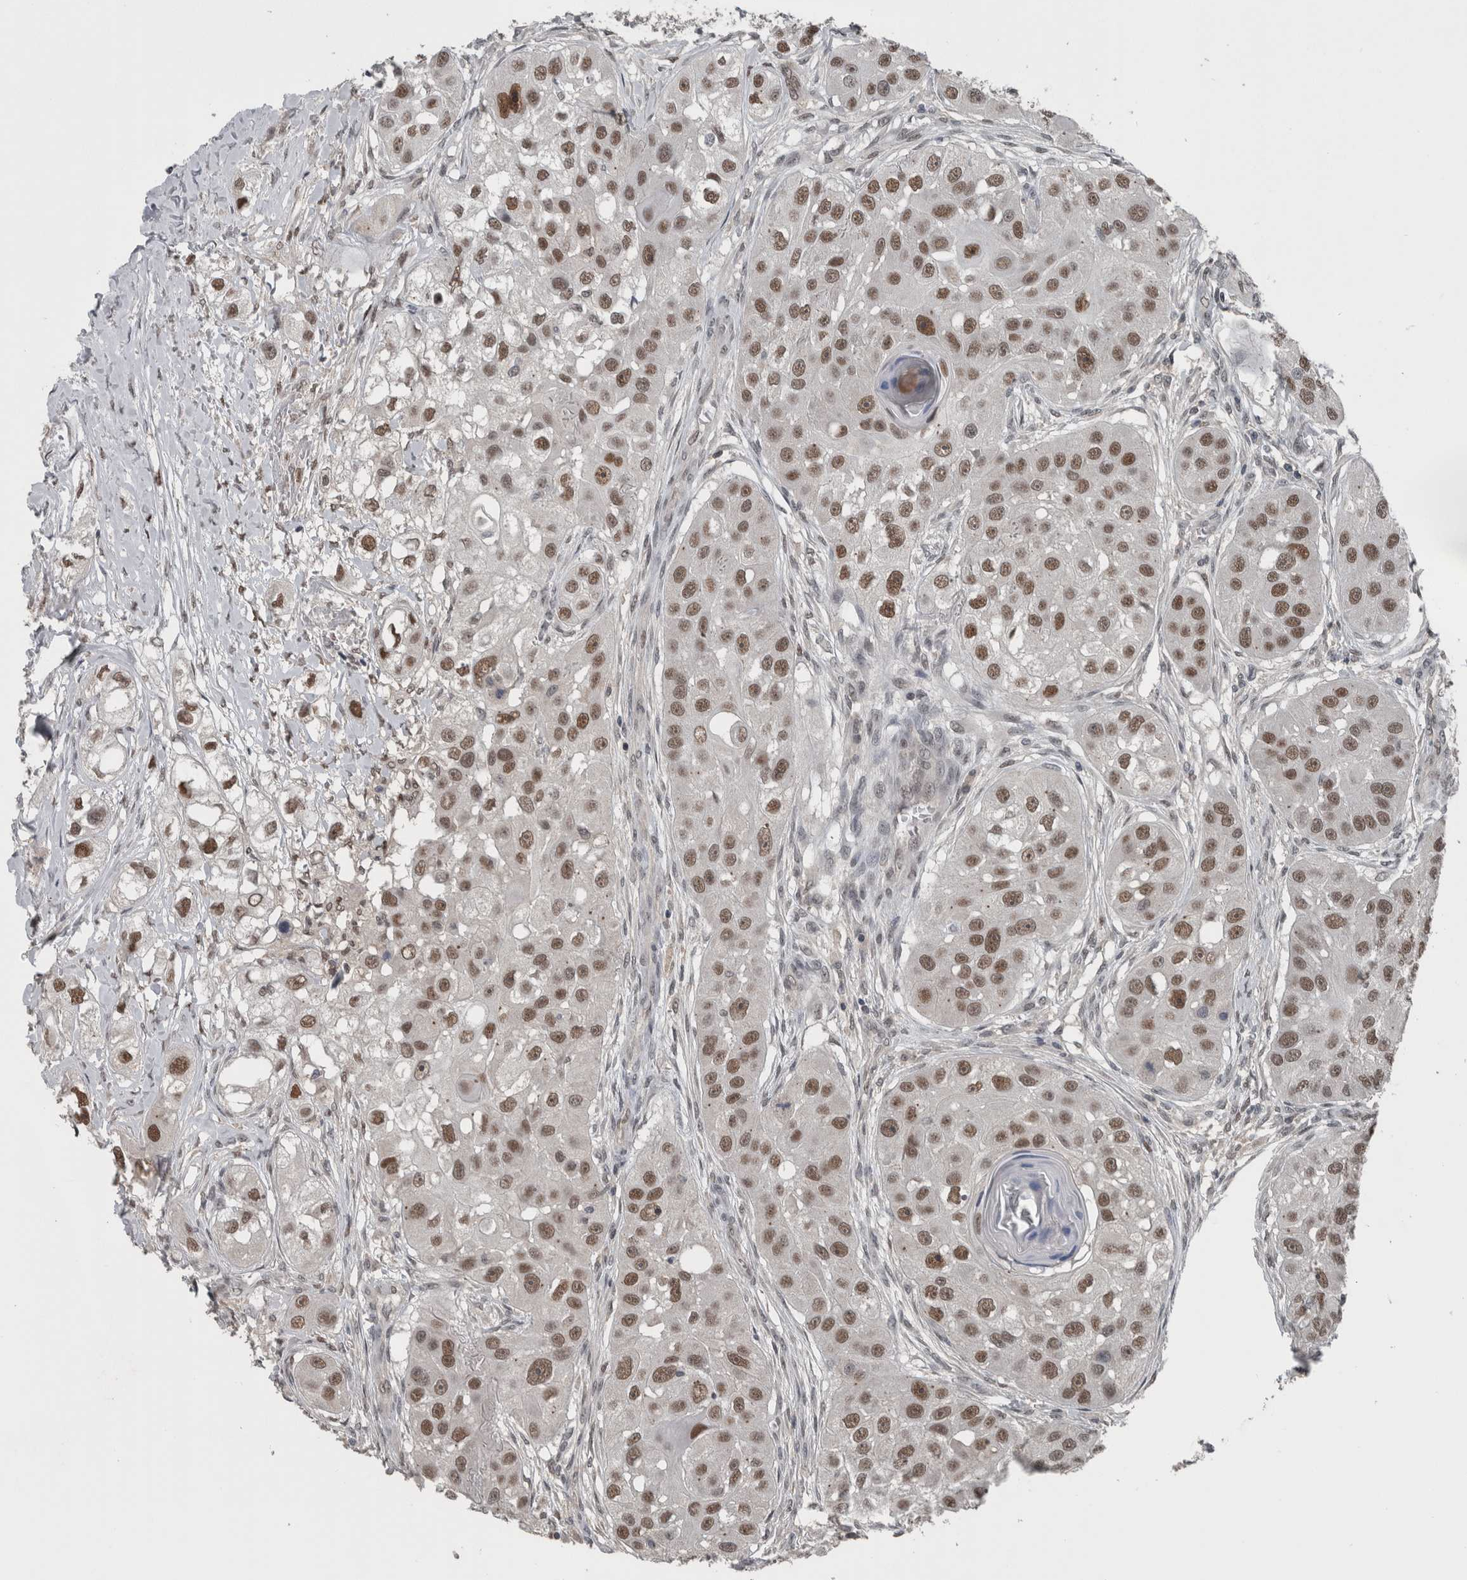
{"staining": {"intensity": "strong", "quantity": ">75%", "location": "nuclear"}, "tissue": "head and neck cancer", "cell_type": "Tumor cells", "image_type": "cancer", "snomed": [{"axis": "morphology", "description": "Normal tissue, NOS"}, {"axis": "morphology", "description": "Squamous cell carcinoma, NOS"}, {"axis": "topography", "description": "Skeletal muscle"}, {"axis": "topography", "description": "Head-Neck"}], "caption": "DAB immunohistochemical staining of head and neck squamous cell carcinoma displays strong nuclear protein positivity in about >75% of tumor cells.", "gene": "ZBTB21", "patient": {"sex": "male", "age": 51}}